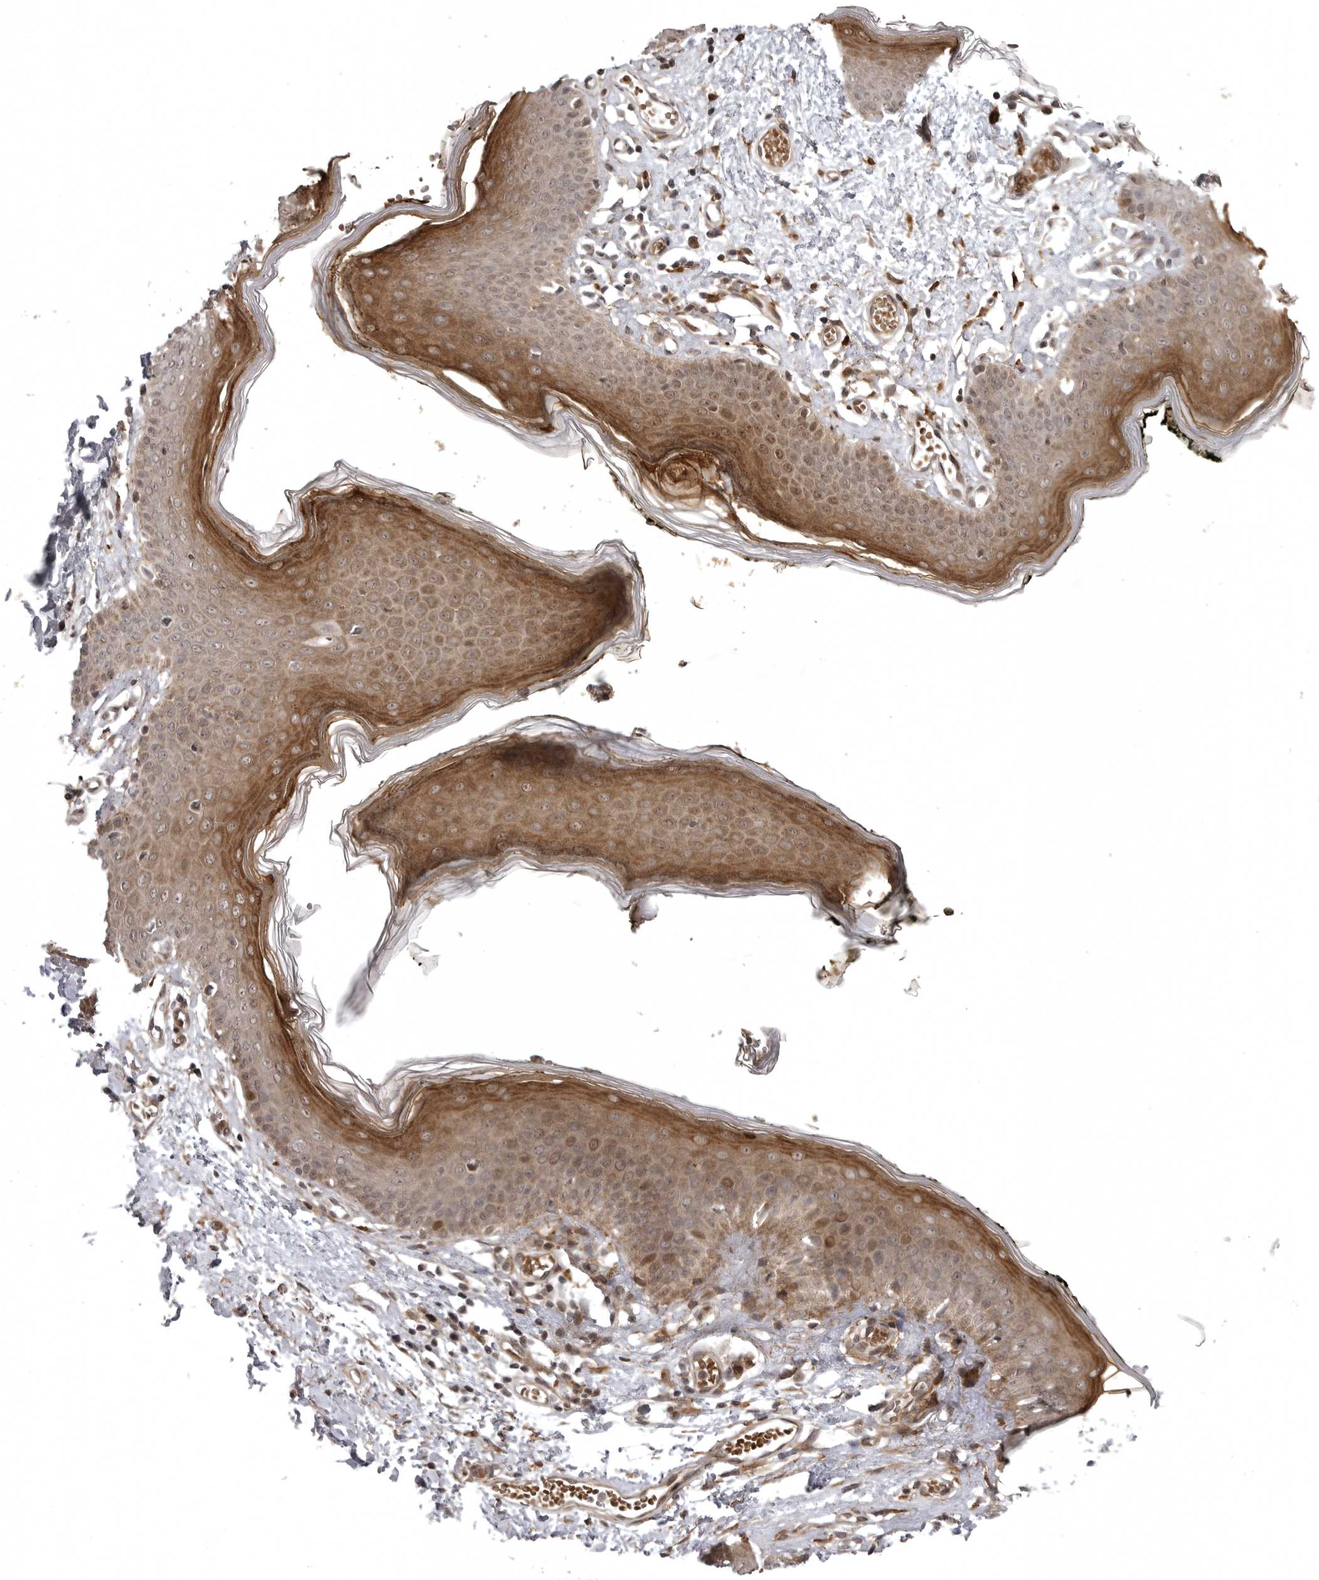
{"staining": {"intensity": "strong", "quantity": ">75%", "location": "cytoplasmic/membranous,nuclear"}, "tissue": "skin", "cell_type": "Epidermal cells", "image_type": "normal", "snomed": [{"axis": "morphology", "description": "Normal tissue, NOS"}, {"axis": "morphology", "description": "Inflammation, NOS"}, {"axis": "topography", "description": "Vulva"}], "caption": "Protein expression analysis of normal human skin reveals strong cytoplasmic/membranous,nuclear staining in approximately >75% of epidermal cells. (DAB (3,3'-diaminobenzidine) IHC, brown staining for protein, blue staining for nuclei).", "gene": "SNX16", "patient": {"sex": "female", "age": 84}}